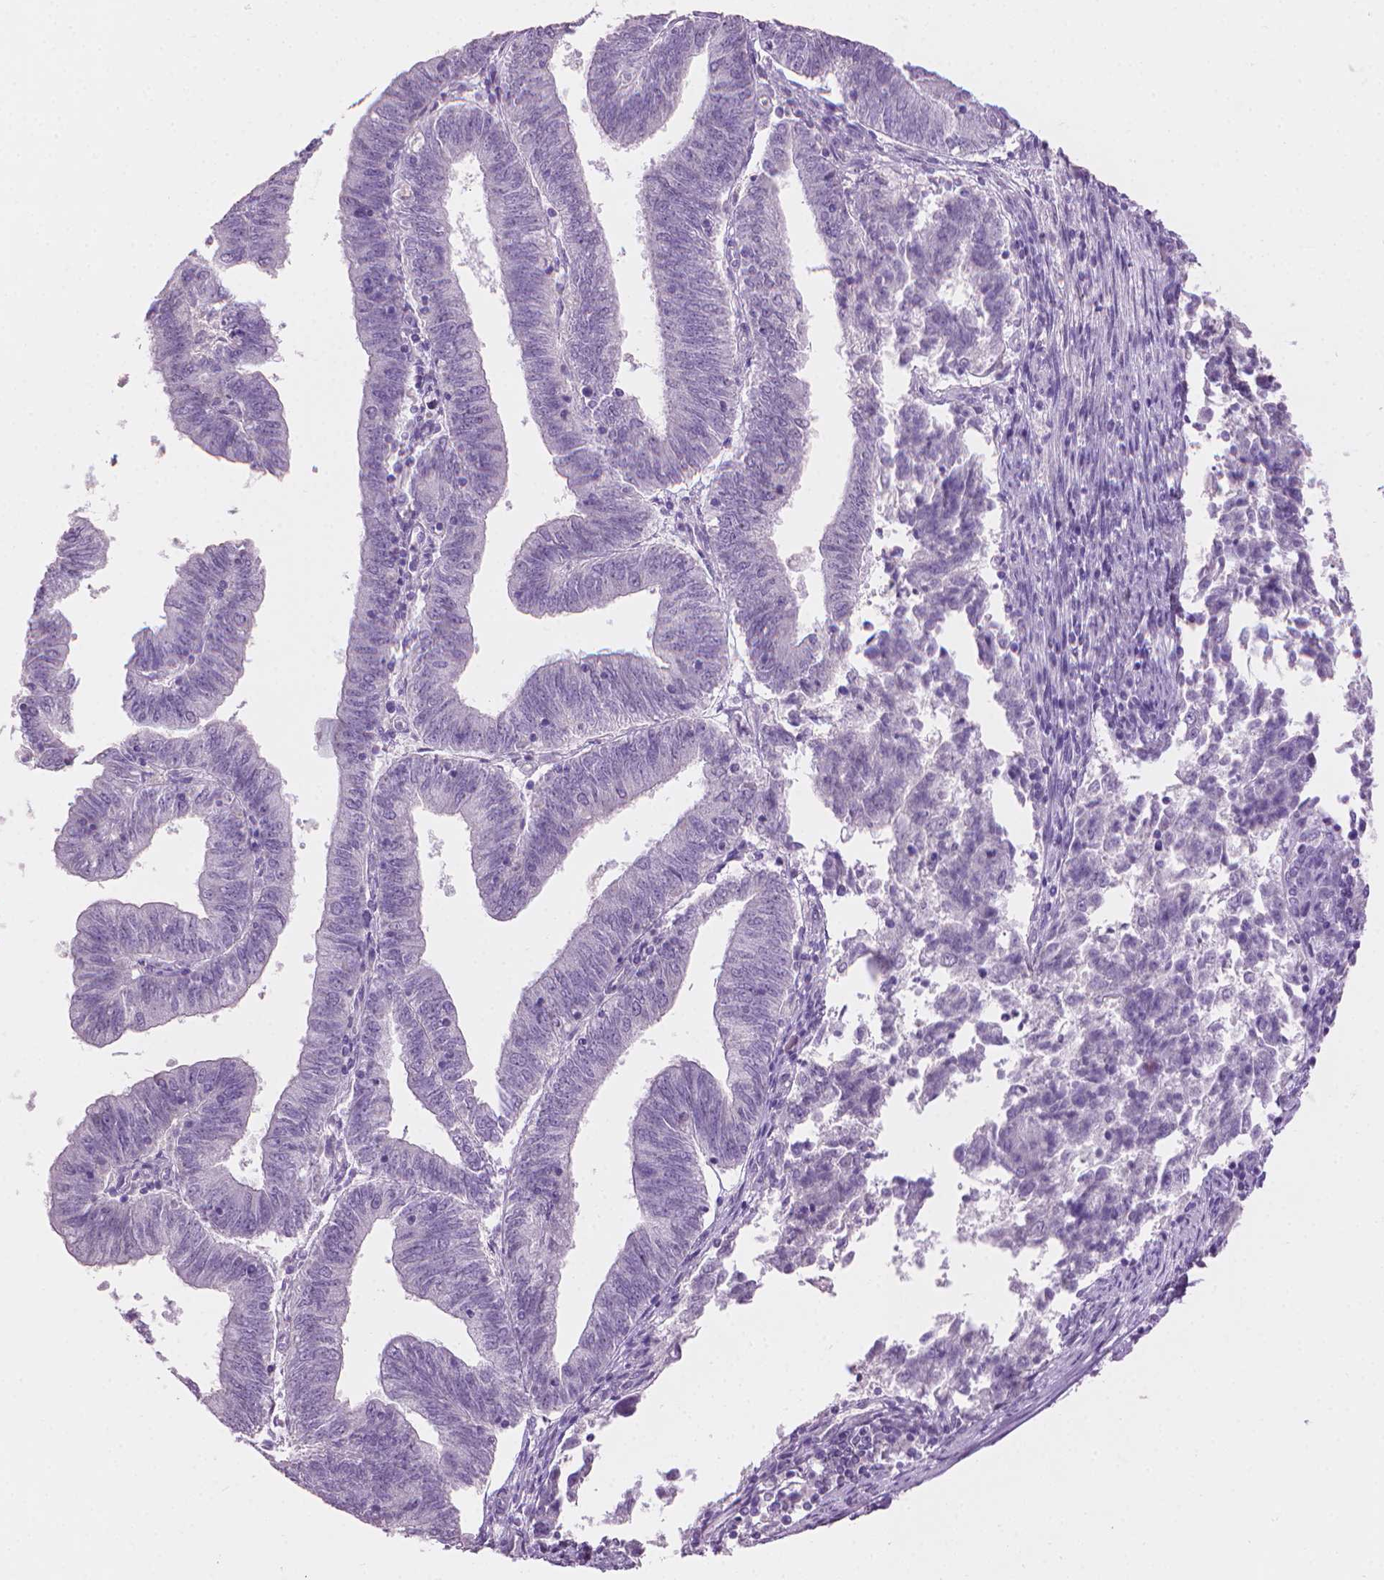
{"staining": {"intensity": "negative", "quantity": "none", "location": "none"}, "tissue": "endometrial cancer", "cell_type": "Tumor cells", "image_type": "cancer", "snomed": [{"axis": "morphology", "description": "Adenocarcinoma, NOS"}, {"axis": "topography", "description": "Endometrium"}], "caption": "Endometrial cancer (adenocarcinoma) stained for a protein using immunohistochemistry (IHC) reveals no staining tumor cells.", "gene": "MLANA", "patient": {"sex": "female", "age": 82}}